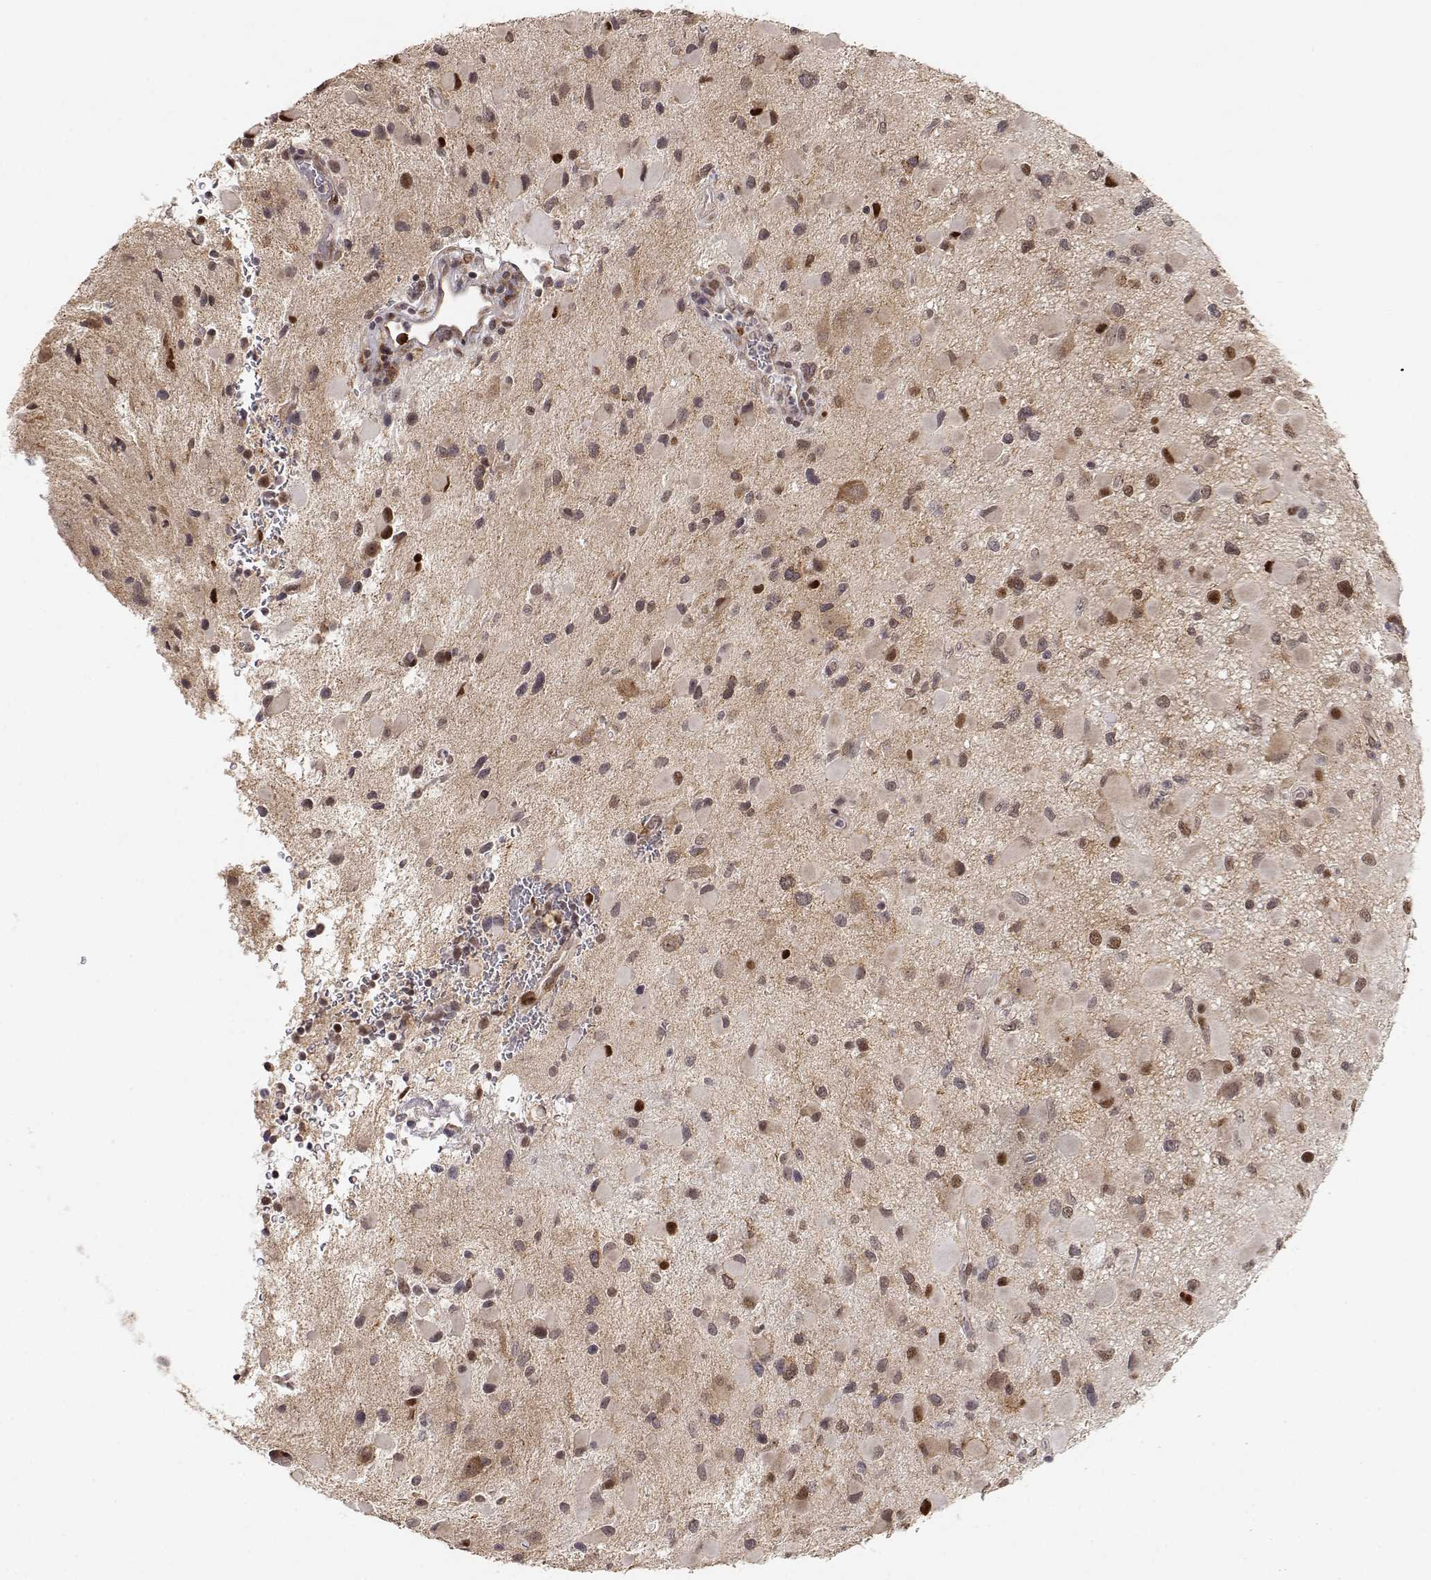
{"staining": {"intensity": "strong", "quantity": "<25%", "location": "nuclear"}, "tissue": "glioma", "cell_type": "Tumor cells", "image_type": "cancer", "snomed": [{"axis": "morphology", "description": "Glioma, malignant, Low grade"}, {"axis": "topography", "description": "Brain"}], "caption": "The micrograph demonstrates staining of low-grade glioma (malignant), revealing strong nuclear protein positivity (brown color) within tumor cells.", "gene": "BRCA1", "patient": {"sex": "female", "age": 32}}